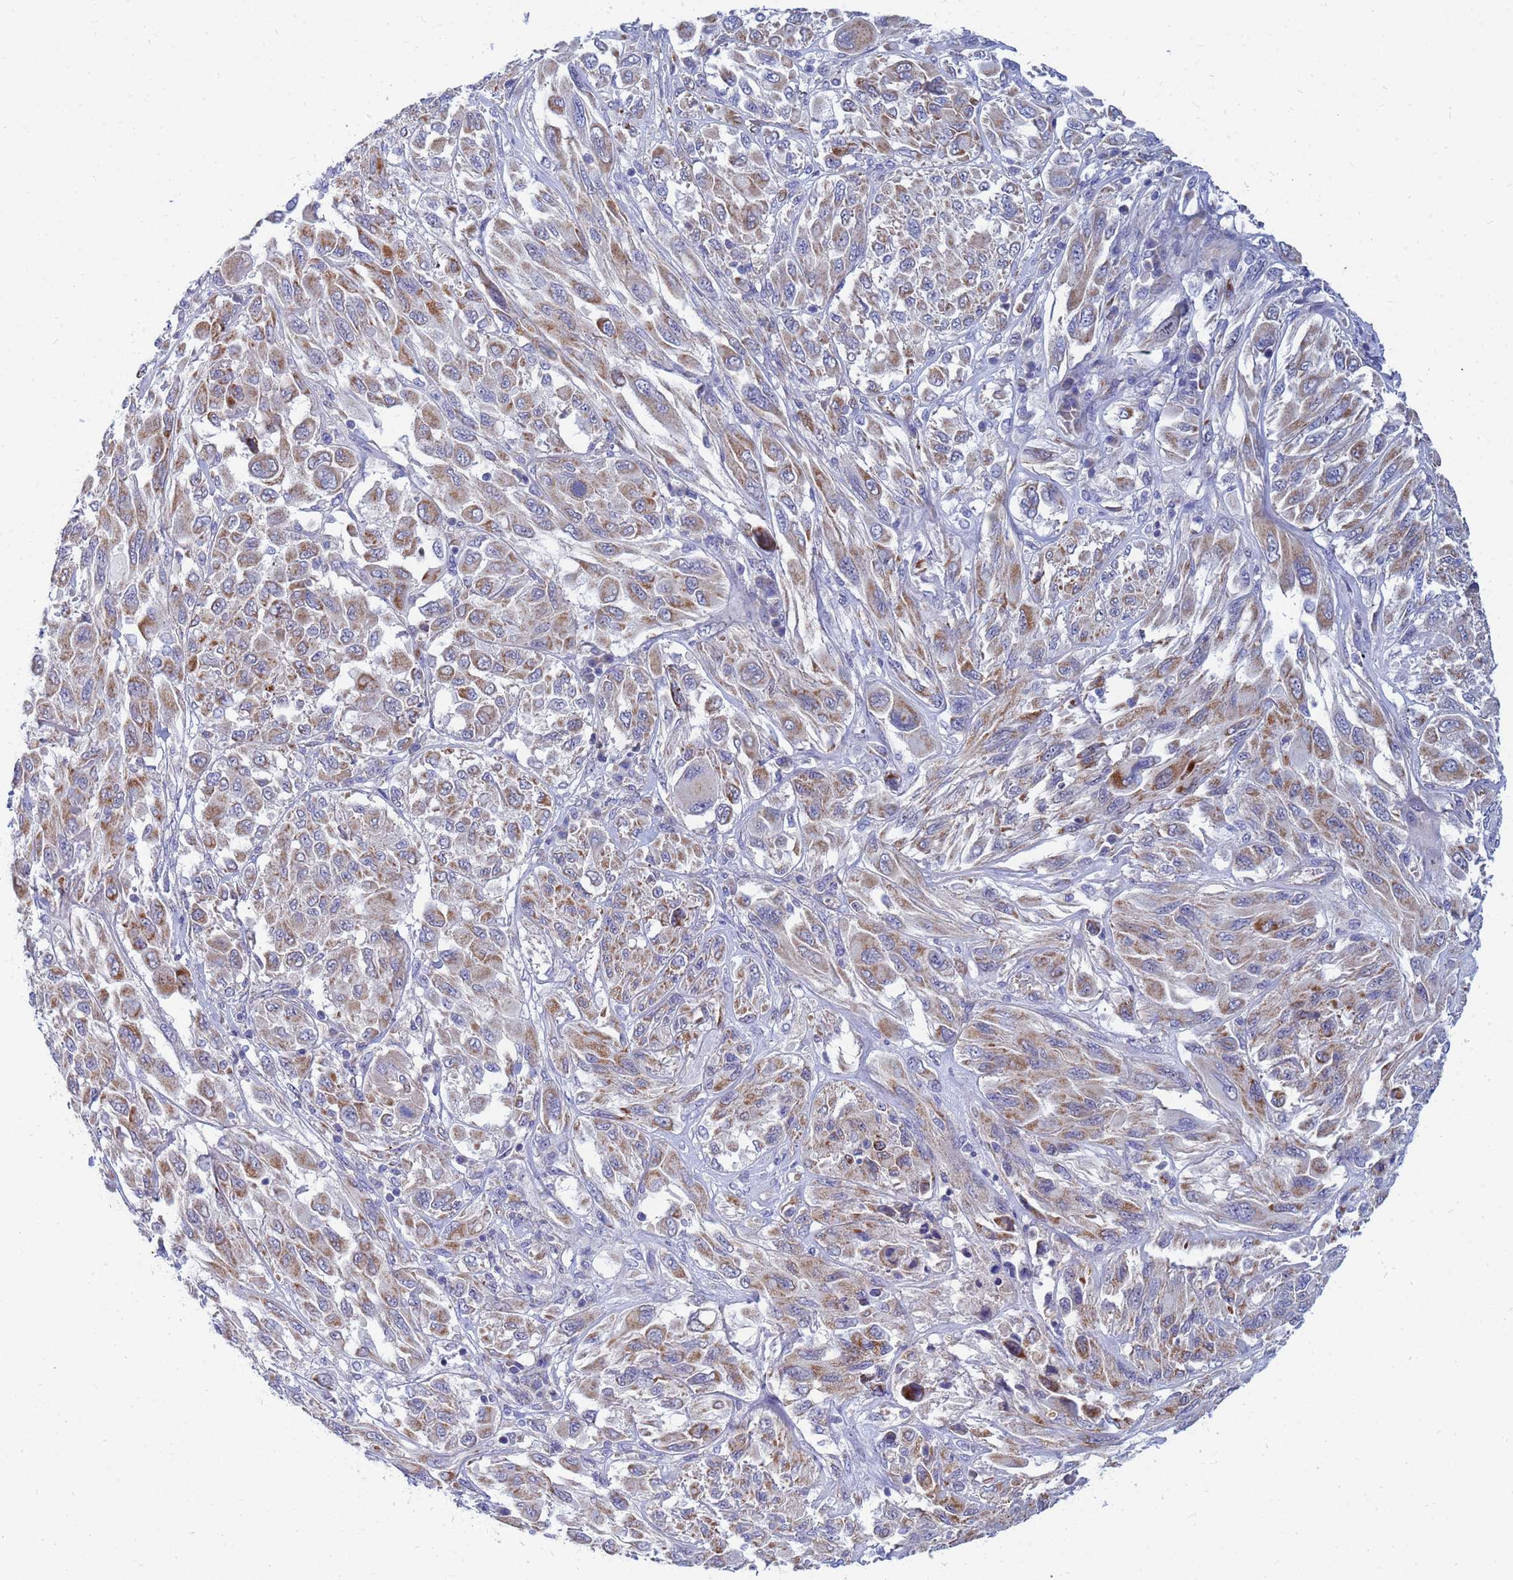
{"staining": {"intensity": "moderate", "quantity": ">75%", "location": "cytoplasmic/membranous"}, "tissue": "melanoma", "cell_type": "Tumor cells", "image_type": "cancer", "snomed": [{"axis": "morphology", "description": "Malignant melanoma, NOS"}, {"axis": "topography", "description": "Skin"}], "caption": "Melanoma was stained to show a protein in brown. There is medium levels of moderate cytoplasmic/membranous expression in about >75% of tumor cells.", "gene": "SDR39U1", "patient": {"sex": "female", "age": 91}}